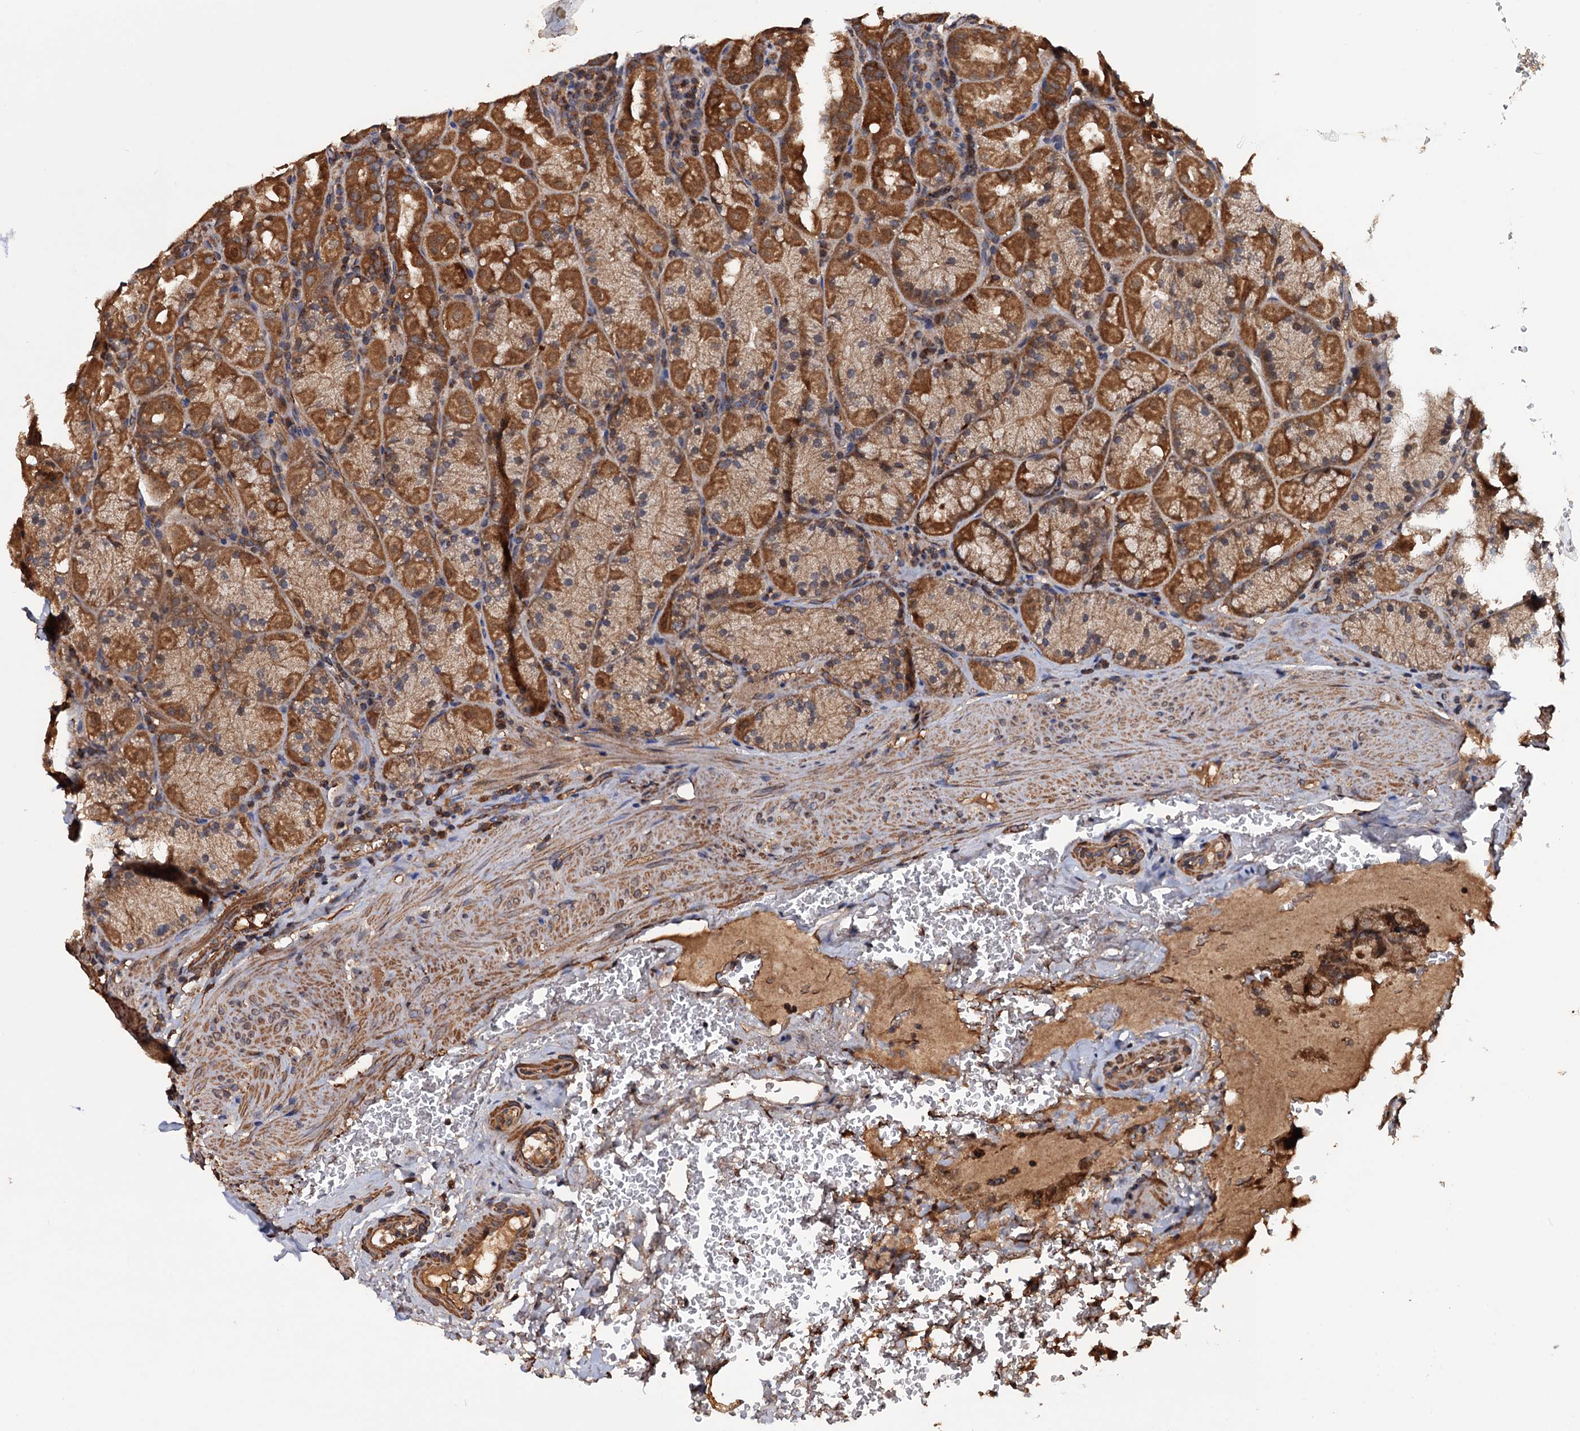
{"staining": {"intensity": "strong", "quantity": ">75%", "location": "cytoplasmic/membranous"}, "tissue": "stomach", "cell_type": "Glandular cells", "image_type": "normal", "snomed": [{"axis": "morphology", "description": "Normal tissue, NOS"}, {"axis": "topography", "description": "Stomach, upper"}, {"axis": "topography", "description": "Stomach, lower"}], "caption": "DAB (3,3'-diaminobenzidine) immunohistochemical staining of normal stomach shows strong cytoplasmic/membranous protein expression in approximately >75% of glandular cells.", "gene": "MRPL42", "patient": {"sex": "male", "age": 80}}